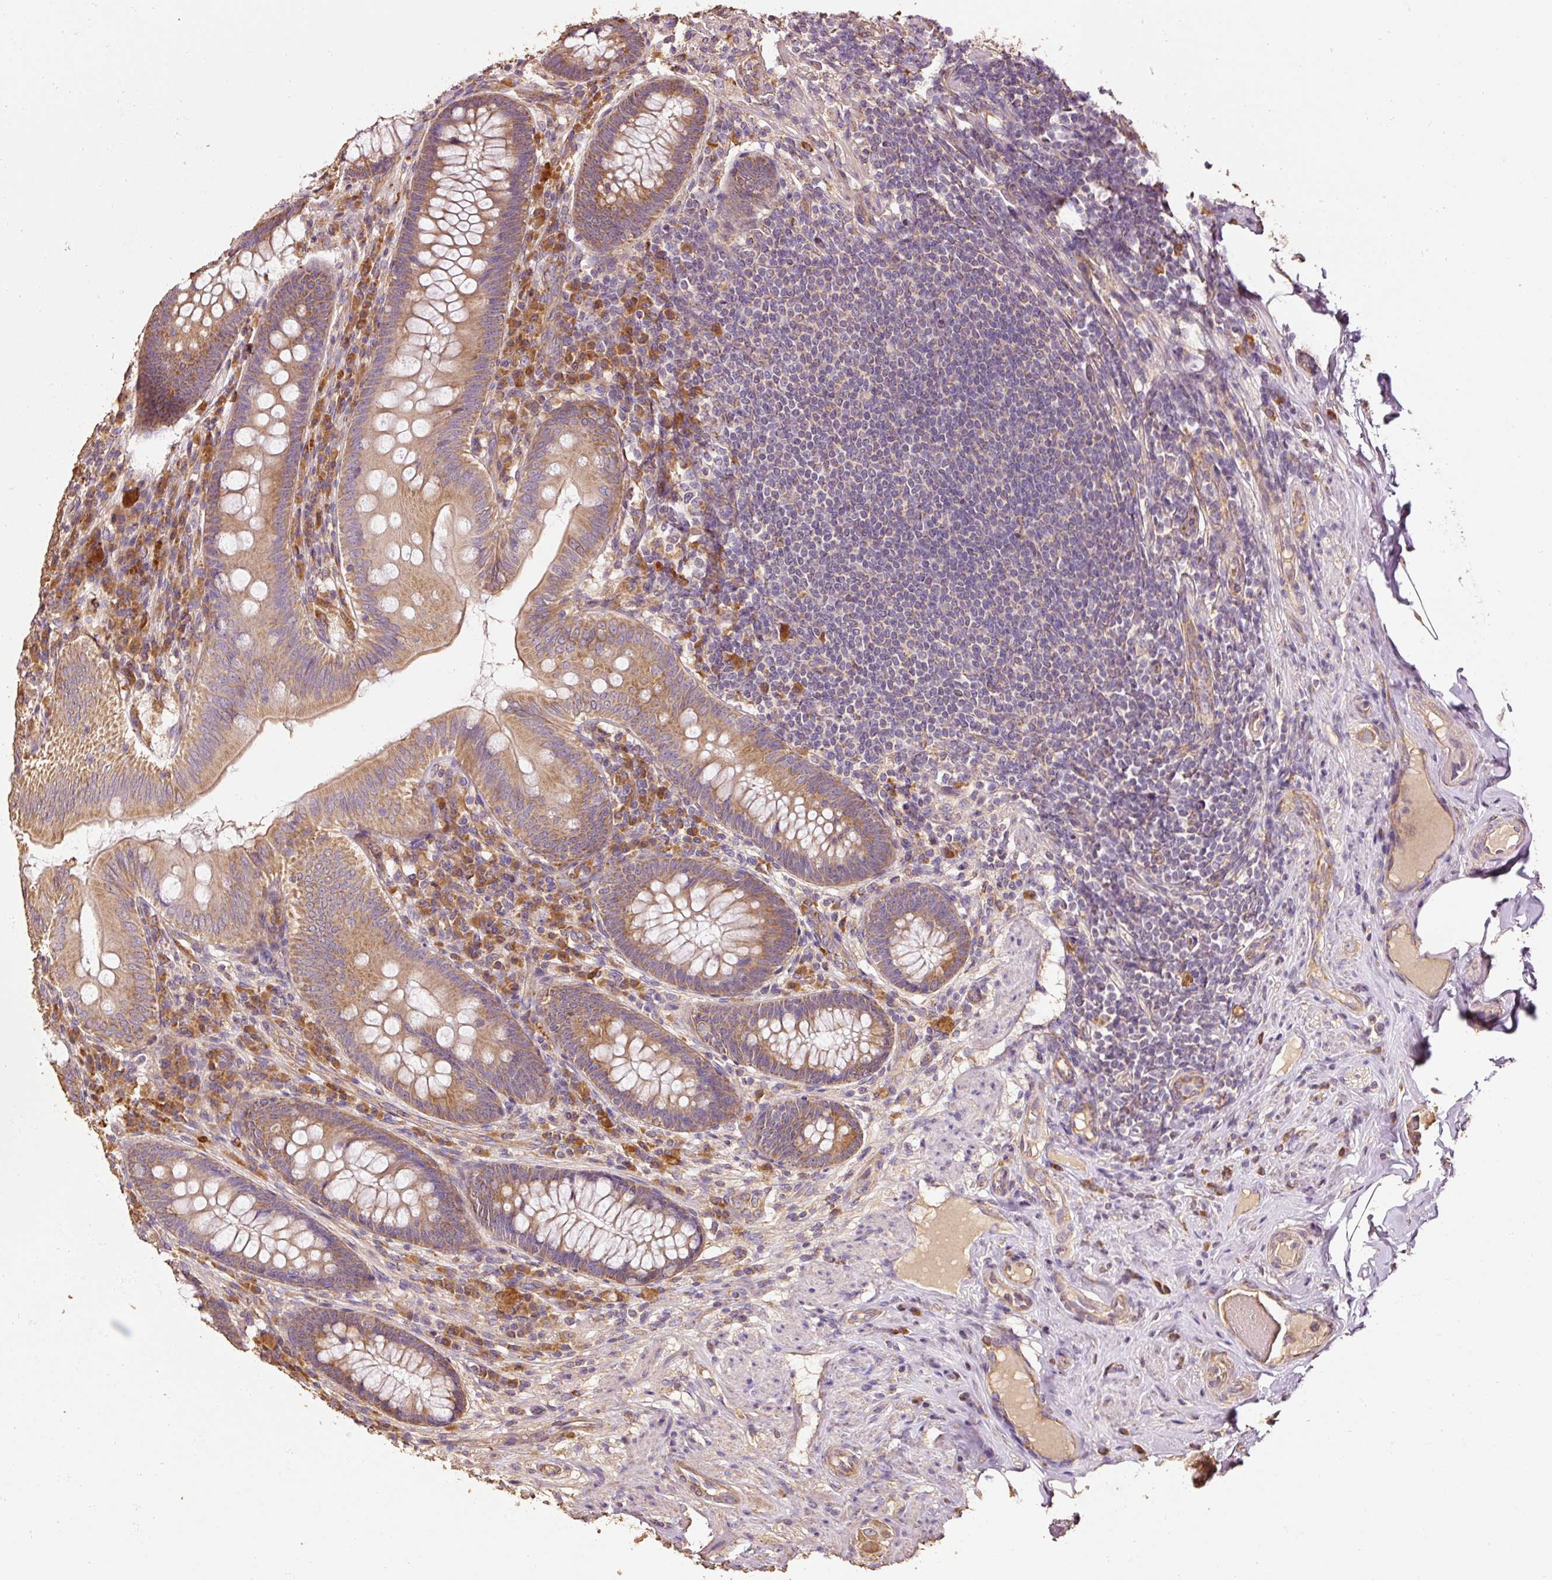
{"staining": {"intensity": "moderate", "quantity": ">75%", "location": "cytoplasmic/membranous"}, "tissue": "appendix", "cell_type": "Glandular cells", "image_type": "normal", "snomed": [{"axis": "morphology", "description": "Normal tissue, NOS"}, {"axis": "topography", "description": "Appendix"}], "caption": "Immunohistochemical staining of benign appendix exhibits >75% levels of moderate cytoplasmic/membranous protein staining in approximately >75% of glandular cells.", "gene": "EFHC1", "patient": {"sex": "male", "age": 71}}